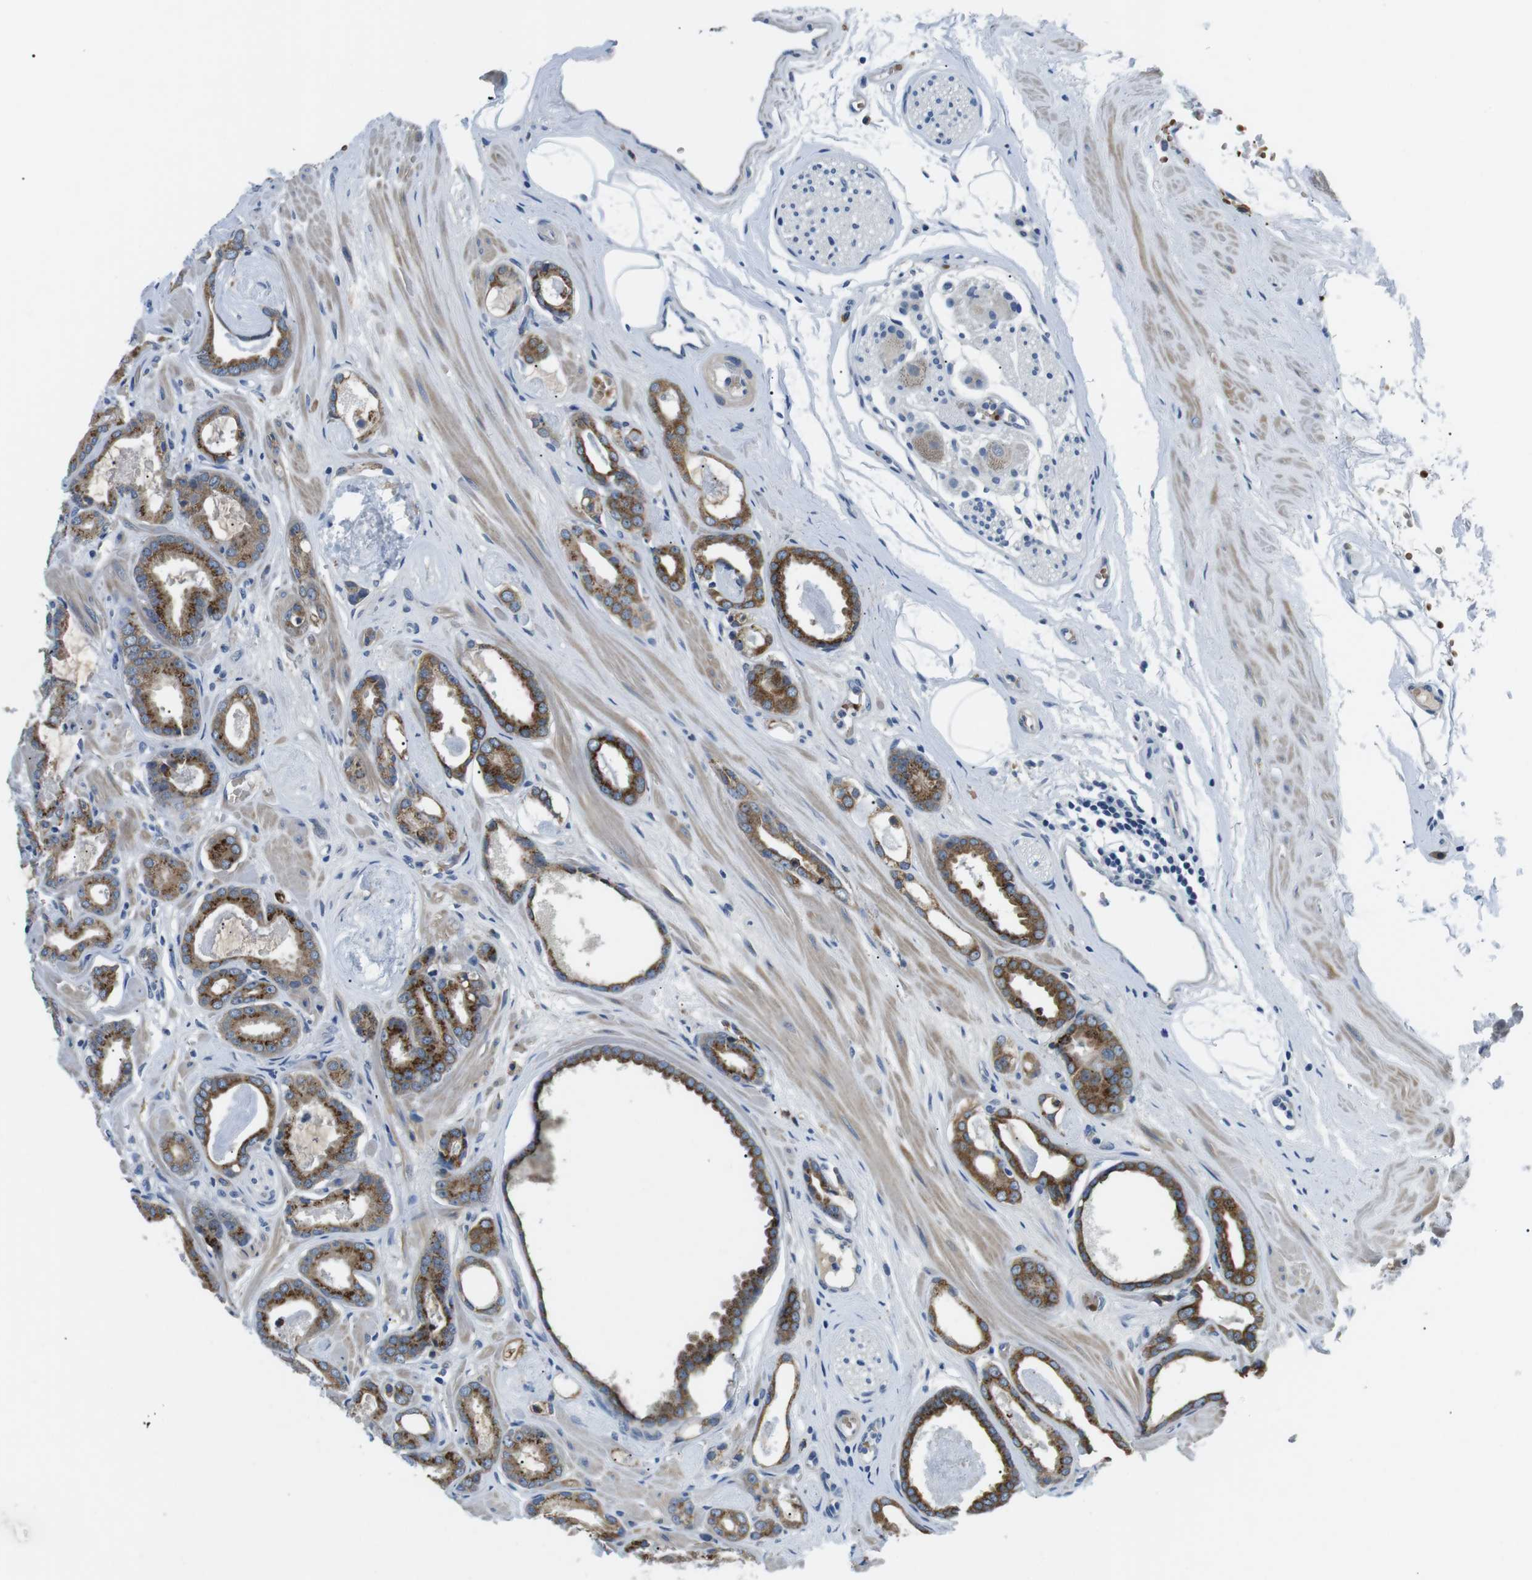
{"staining": {"intensity": "moderate", "quantity": ">75%", "location": "cytoplasmic/membranous"}, "tissue": "prostate cancer", "cell_type": "Tumor cells", "image_type": "cancer", "snomed": [{"axis": "morphology", "description": "Adenocarcinoma, Low grade"}, {"axis": "topography", "description": "Prostate"}], "caption": "A high-resolution image shows immunohistochemistry staining of adenocarcinoma (low-grade) (prostate), which exhibits moderate cytoplasmic/membranous positivity in about >75% of tumor cells.", "gene": "WSCD1", "patient": {"sex": "male", "age": 53}}